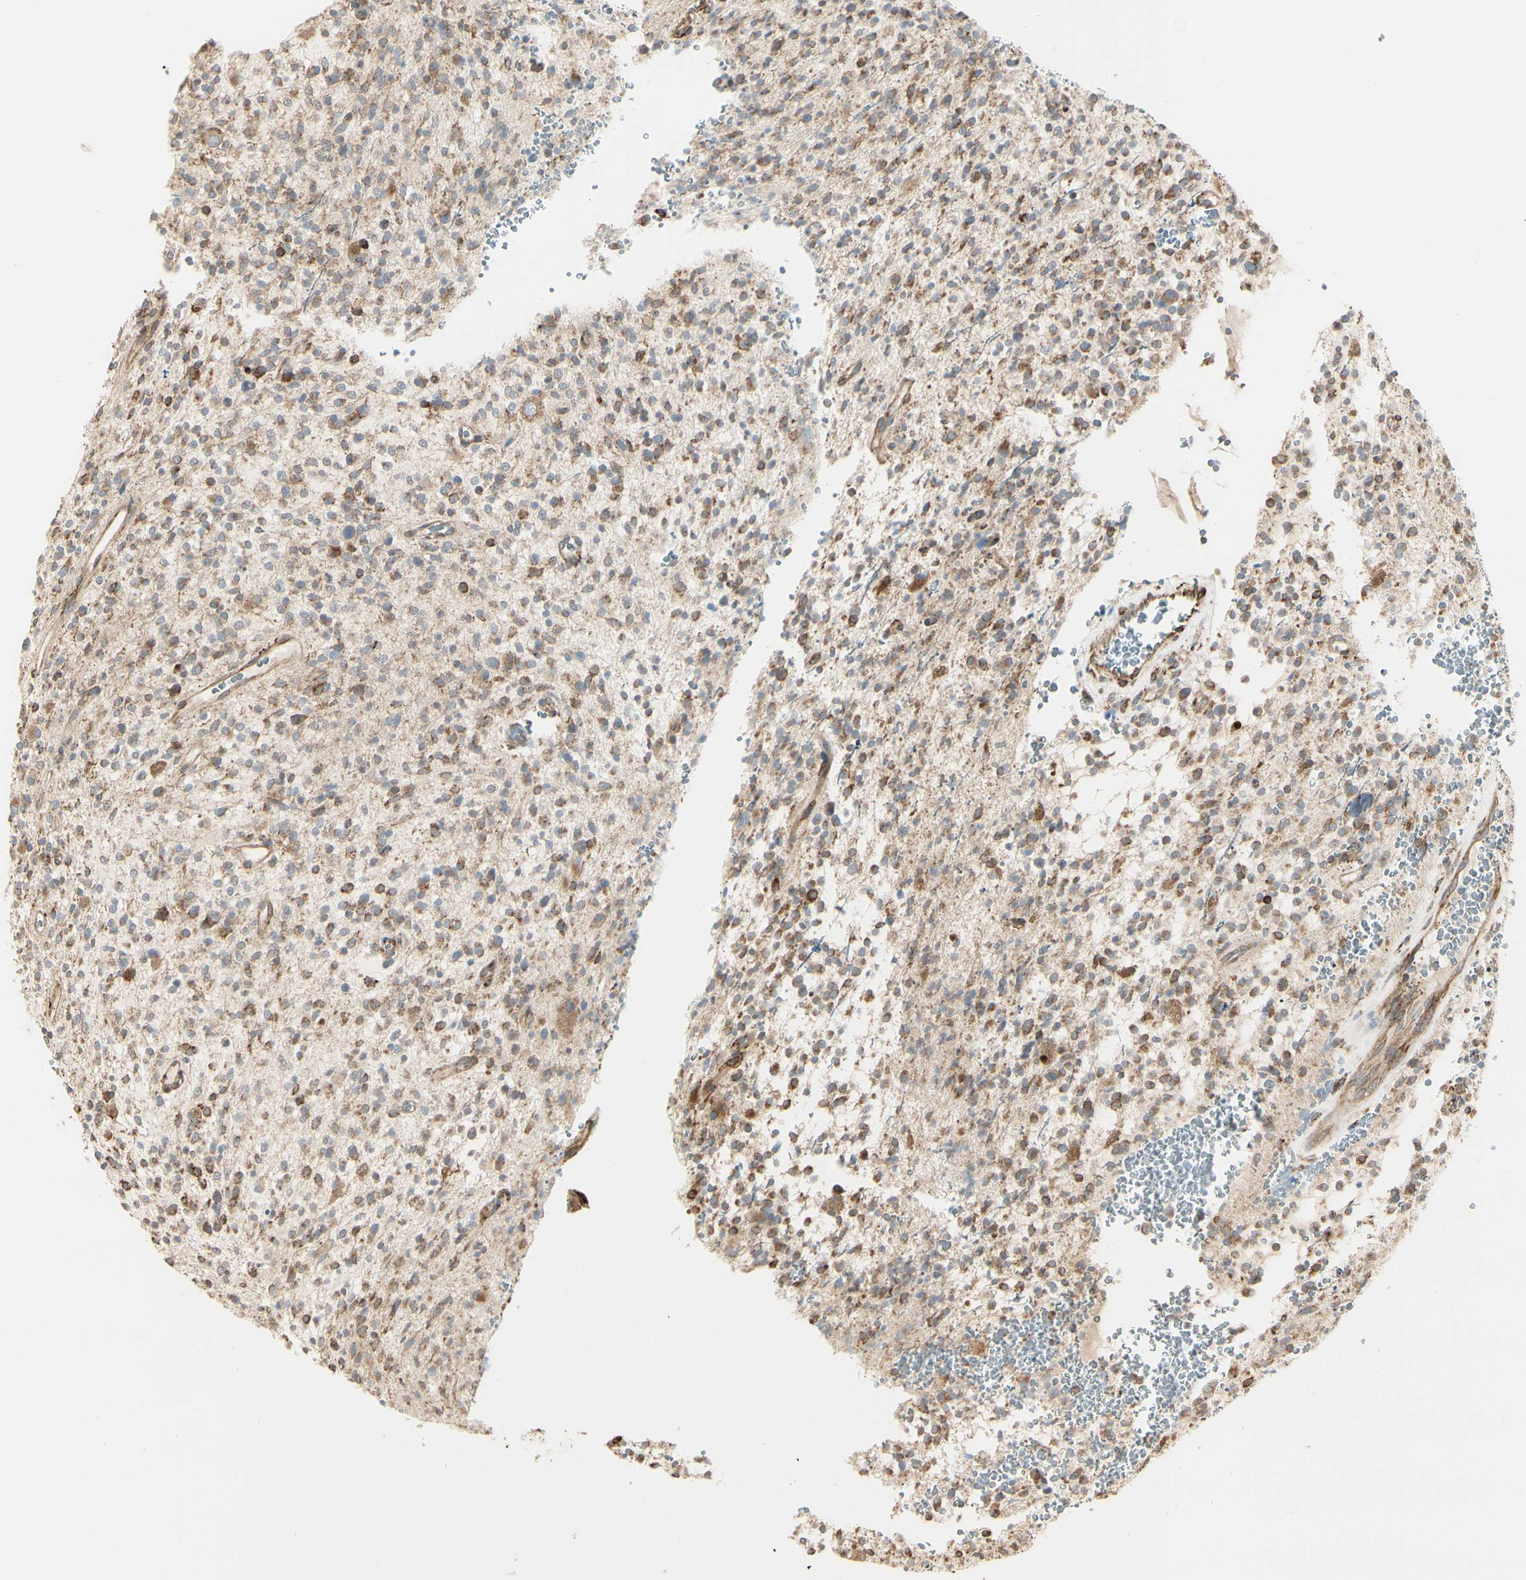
{"staining": {"intensity": "moderate", "quantity": ">75%", "location": "cytoplasmic/membranous"}, "tissue": "glioma", "cell_type": "Tumor cells", "image_type": "cancer", "snomed": [{"axis": "morphology", "description": "Glioma, malignant, High grade"}, {"axis": "topography", "description": "Brain"}], "caption": "Tumor cells reveal moderate cytoplasmic/membranous expression in about >75% of cells in malignant glioma (high-grade). The staining was performed using DAB (3,3'-diaminobenzidine) to visualize the protein expression in brown, while the nuclei were stained in blue with hematoxylin (Magnification: 20x).", "gene": "HSP90B1", "patient": {"sex": "male", "age": 48}}